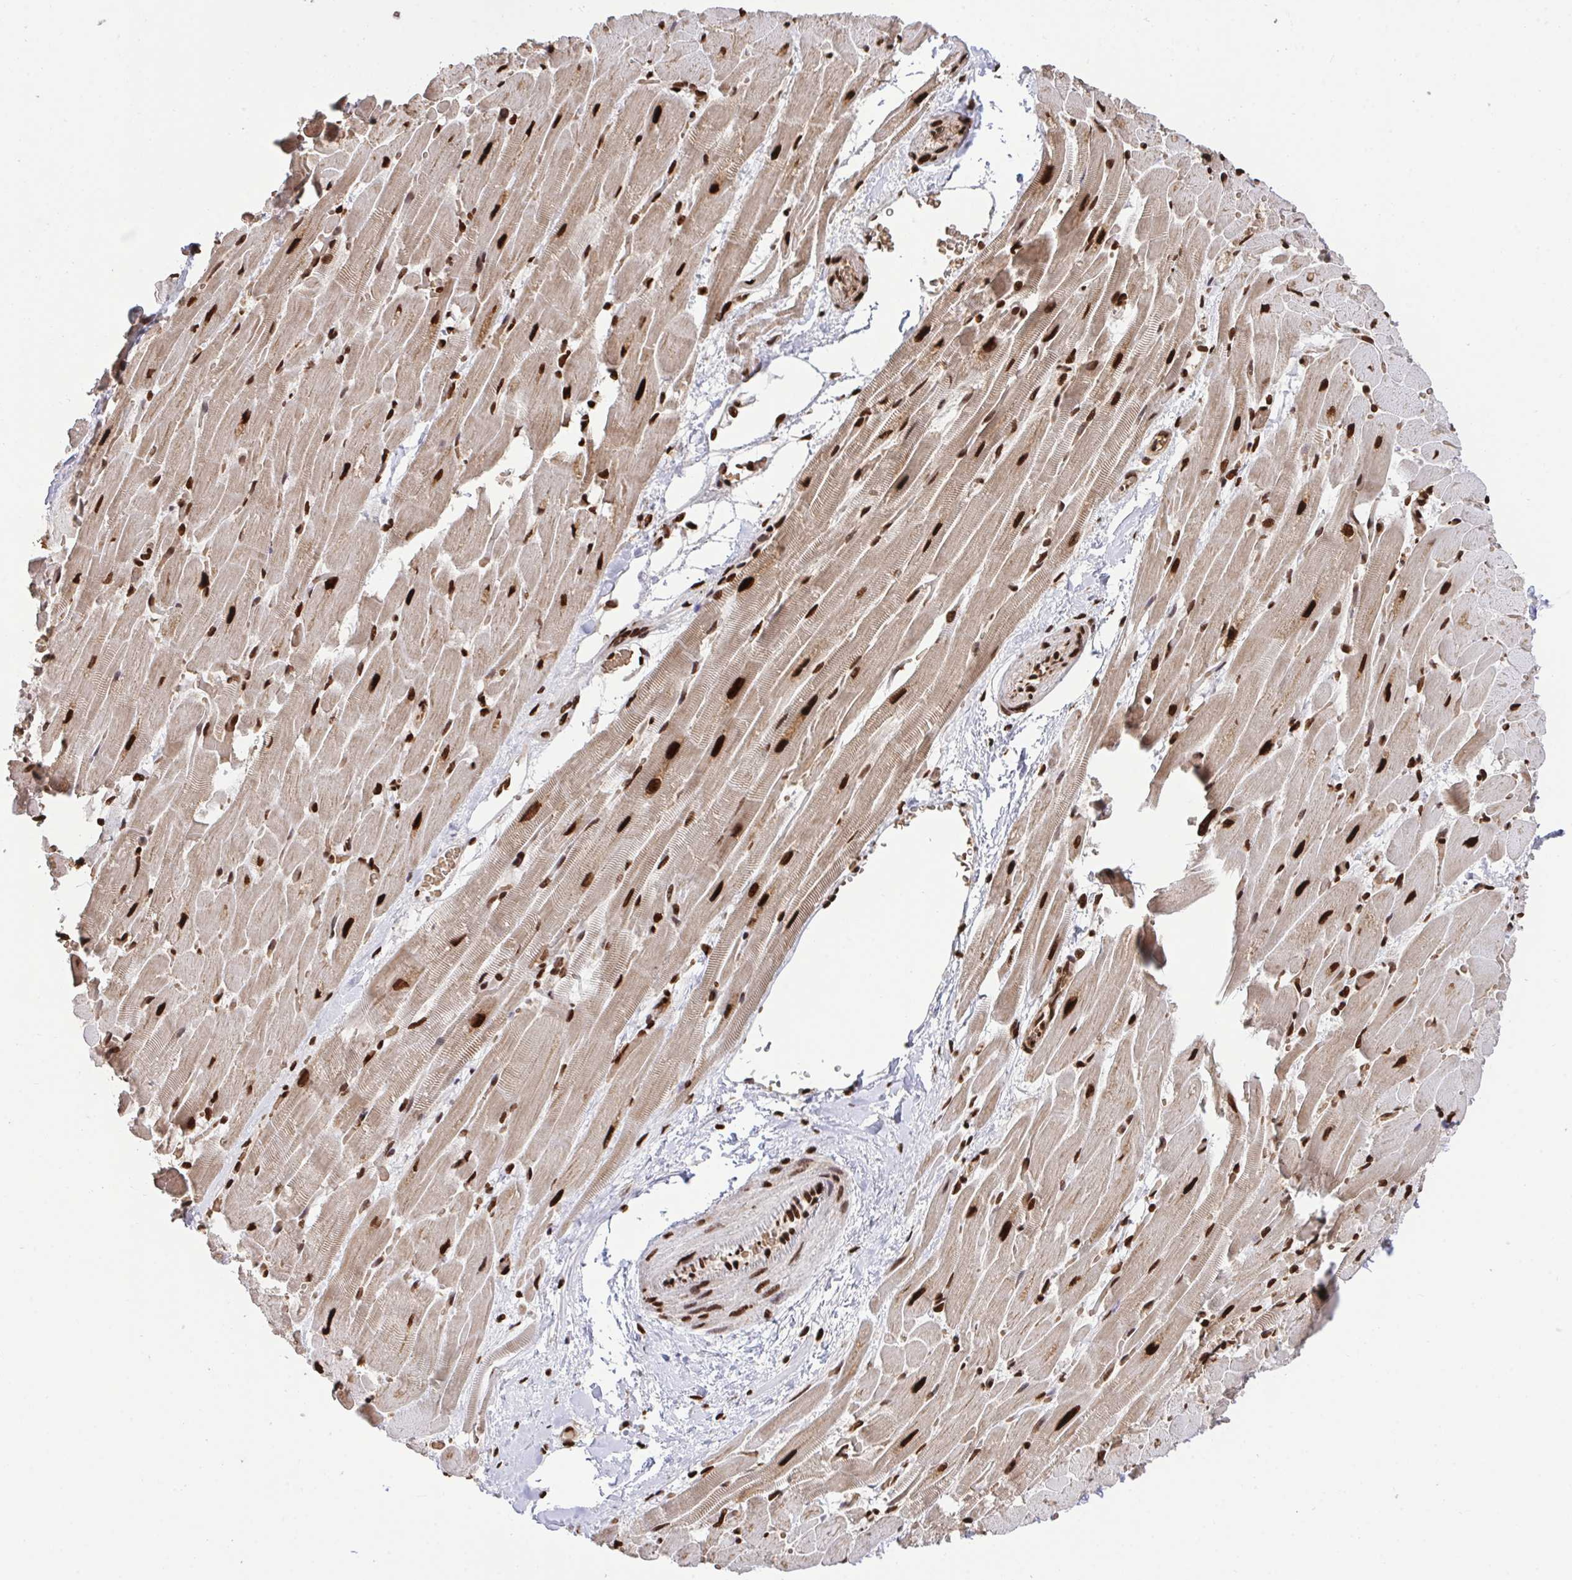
{"staining": {"intensity": "strong", "quantity": "25%-75%", "location": "cytoplasmic/membranous,nuclear"}, "tissue": "heart muscle", "cell_type": "Cardiomyocytes", "image_type": "normal", "snomed": [{"axis": "morphology", "description": "Normal tissue, NOS"}, {"axis": "topography", "description": "Heart"}], "caption": "Cardiomyocytes display high levels of strong cytoplasmic/membranous,nuclear positivity in approximately 25%-75% of cells in benign heart muscle.", "gene": "ENSG00000268083", "patient": {"sex": "male", "age": 37}}